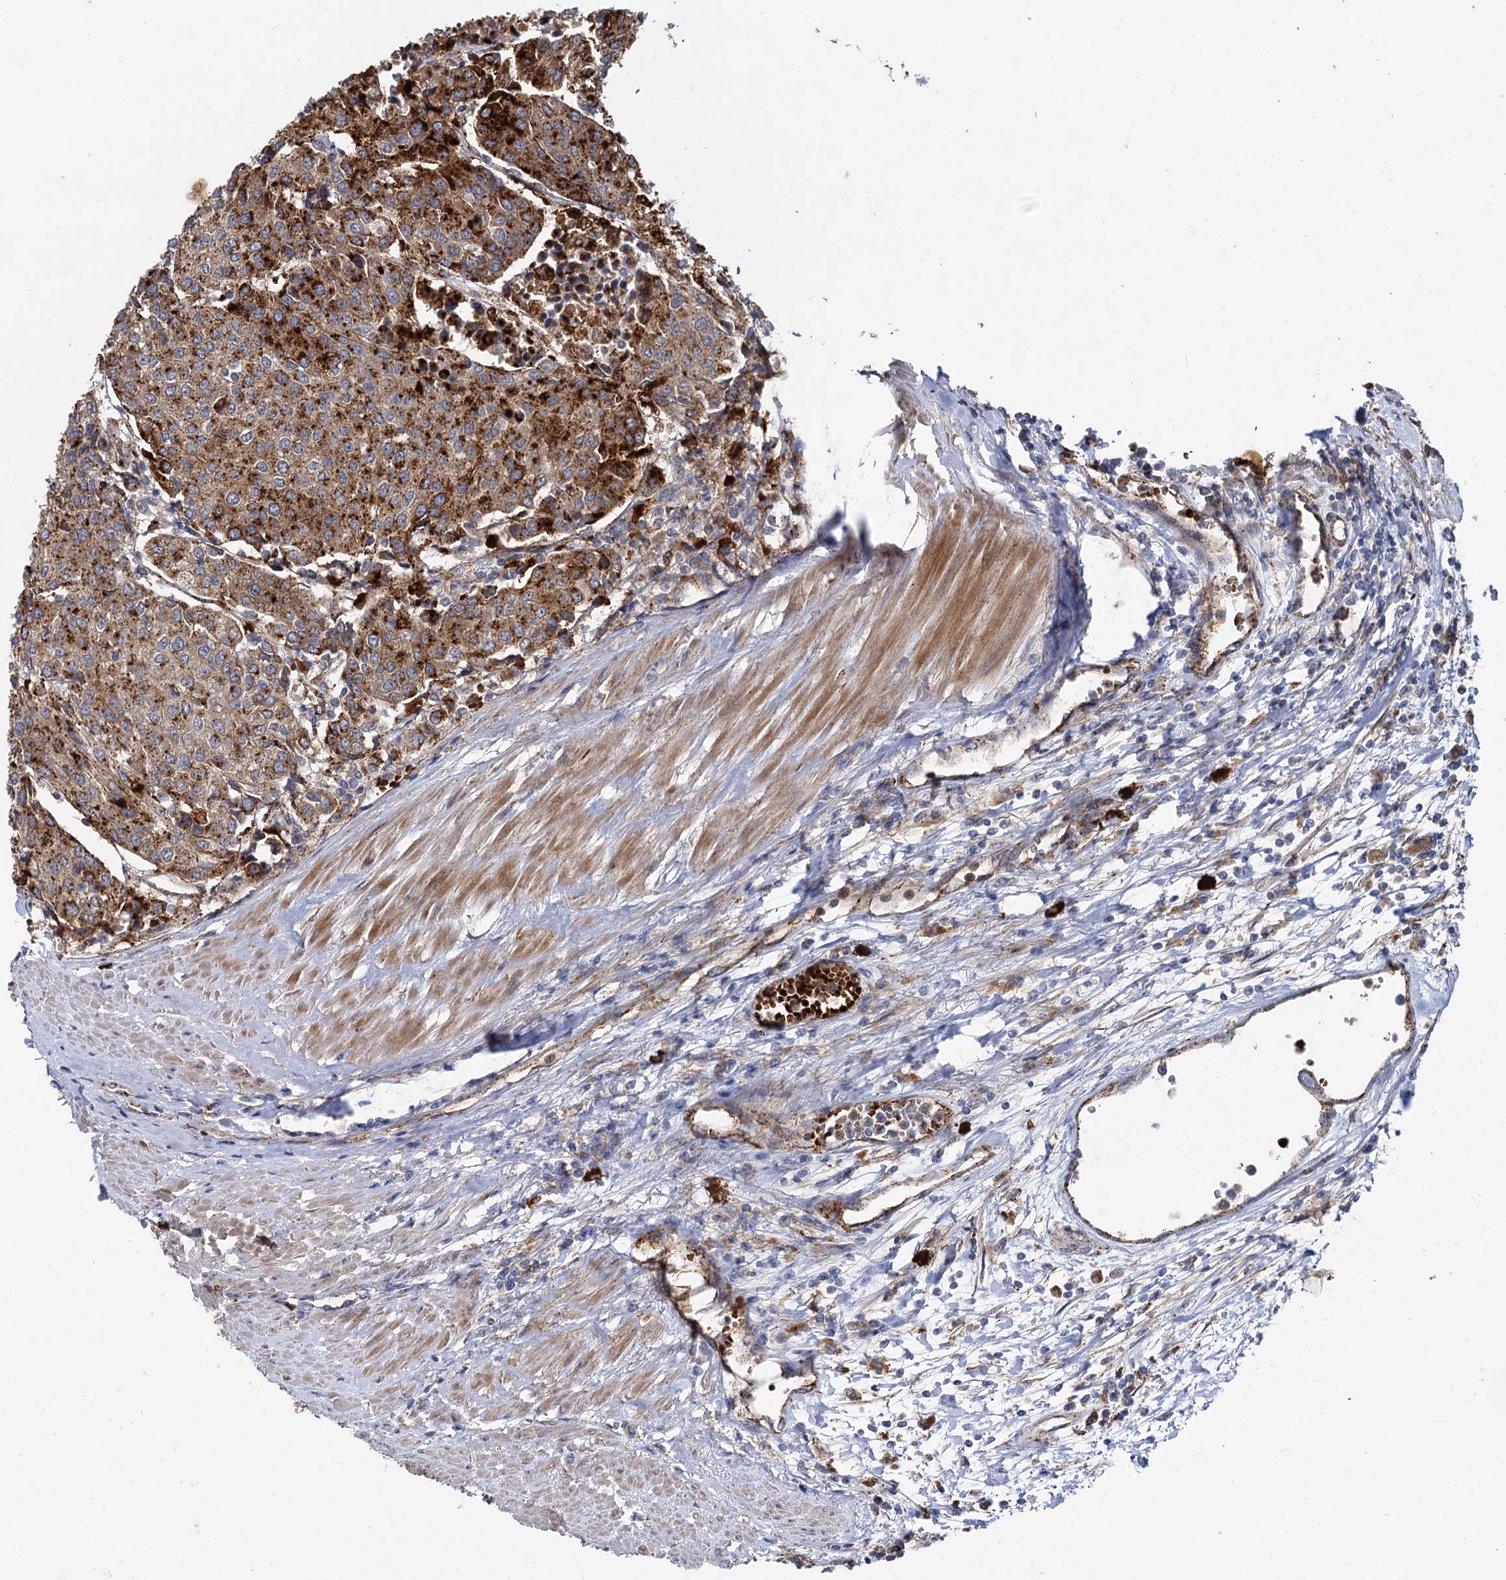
{"staining": {"intensity": "strong", "quantity": ">75%", "location": "cytoplasmic/membranous"}, "tissue": "urothelial cancer", "cell_type": "Tumor cells", "image_type": "cancer", "snomed": [{"axis": "morphology", "description": "Urothelial carcinoma, High grade"}, {"axis": "topography", "description": "Urinary bladder"}], "caption": "High-grade urothelial carcinoma was stained to show a protein in brown. There is high levels of strong cytoplasmic/membranous positivity in approximately >75% of tumor cells.", "gene": "GBA1", "patient": {"sex": "female", "age": 85}}